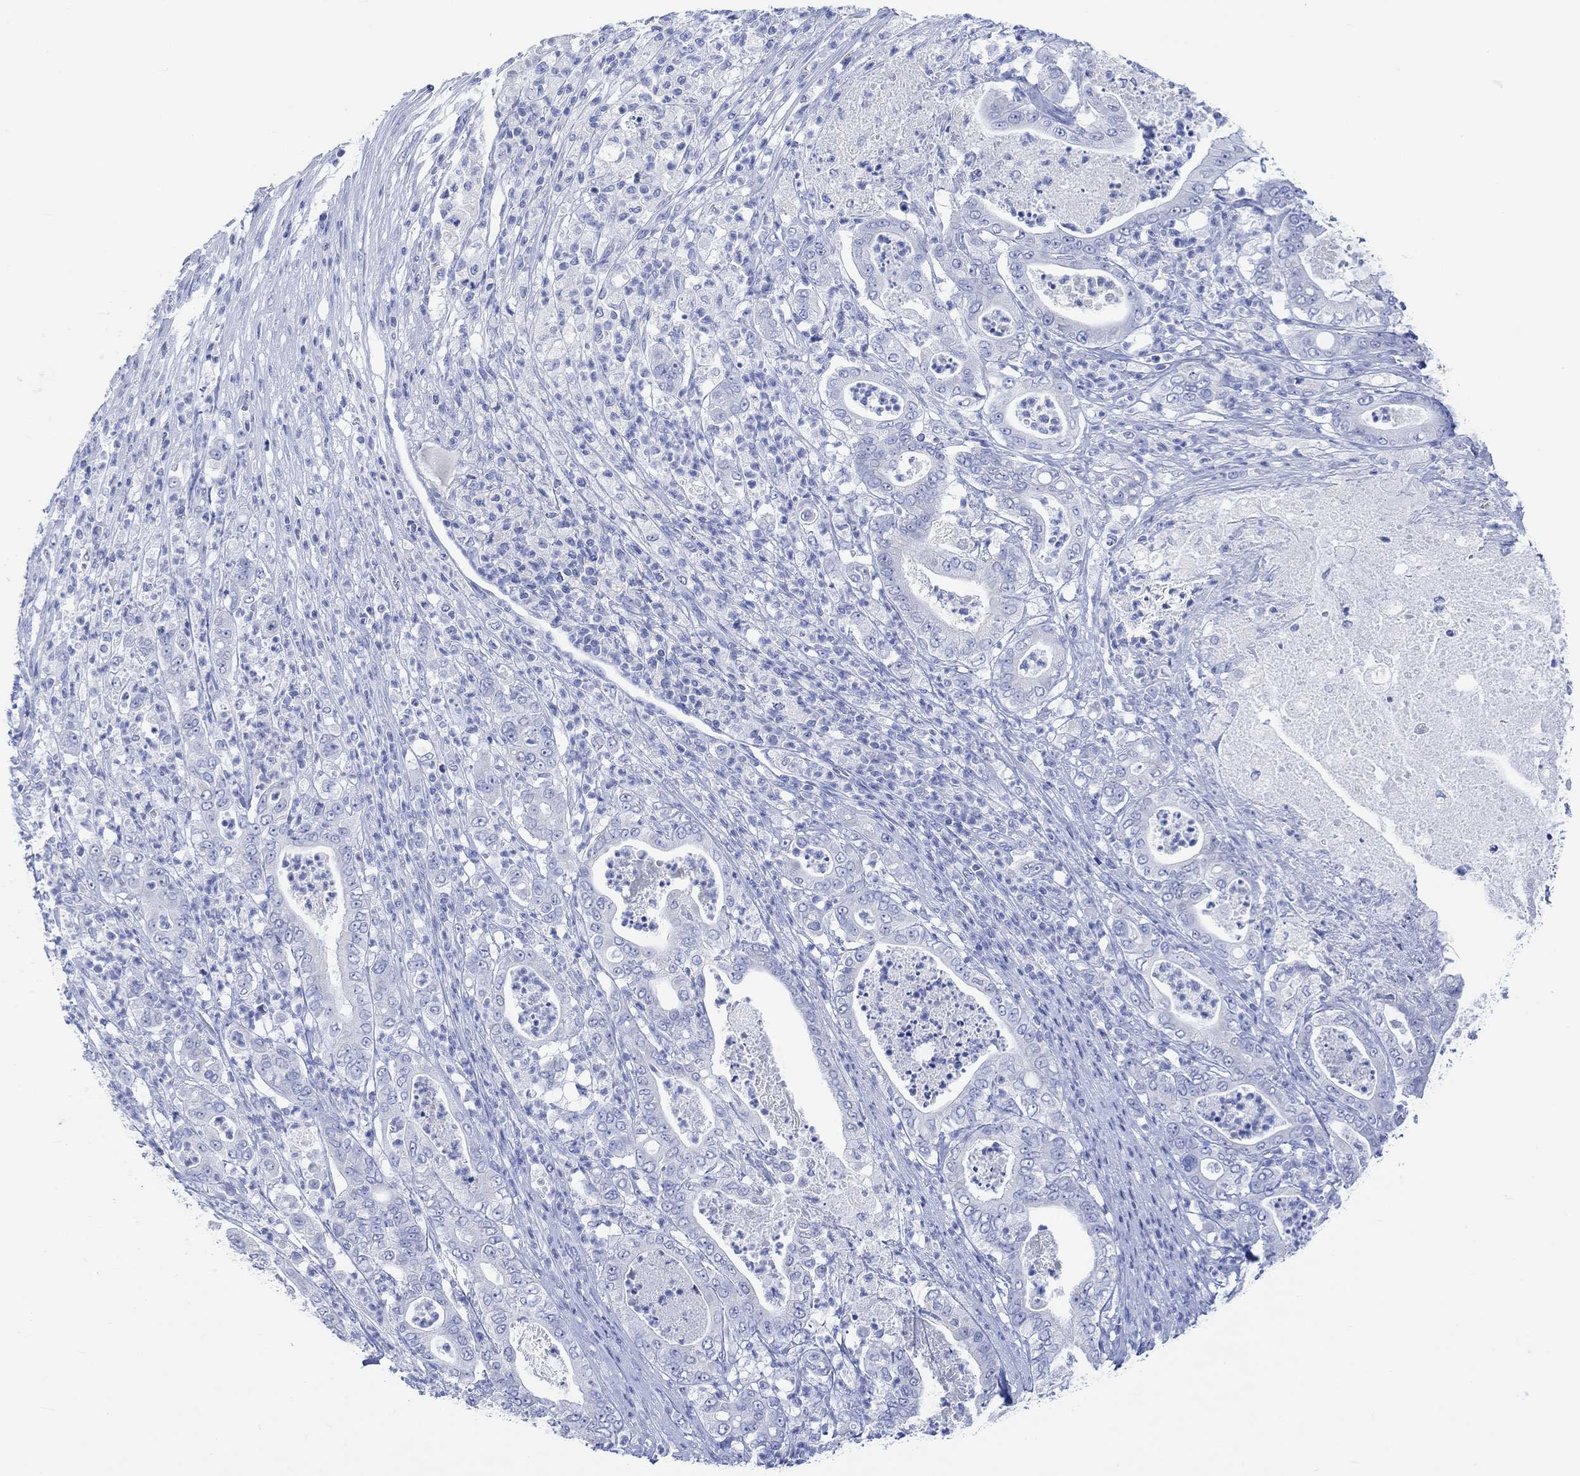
{"staining": {"intensity": "negative", "quantity": "none", "location": "none"}, "tissue": "pancreatic cancer", "cell_type": "Tumor cells", "image_type": "cancer", "snomed": [{"axis": "morphology", "description": "Adenocarcinoma, NOS"}, {"axis": "topography", "description": "Pancreas"}], "caption": "High power microscopy image of an immunohistochemistry photomicrograph of pancreatic adenocarcinoma, revealing no significant staining in tumor cells.", "gene": "CALCA", "patient": {"sex": "male", "age": 71}}